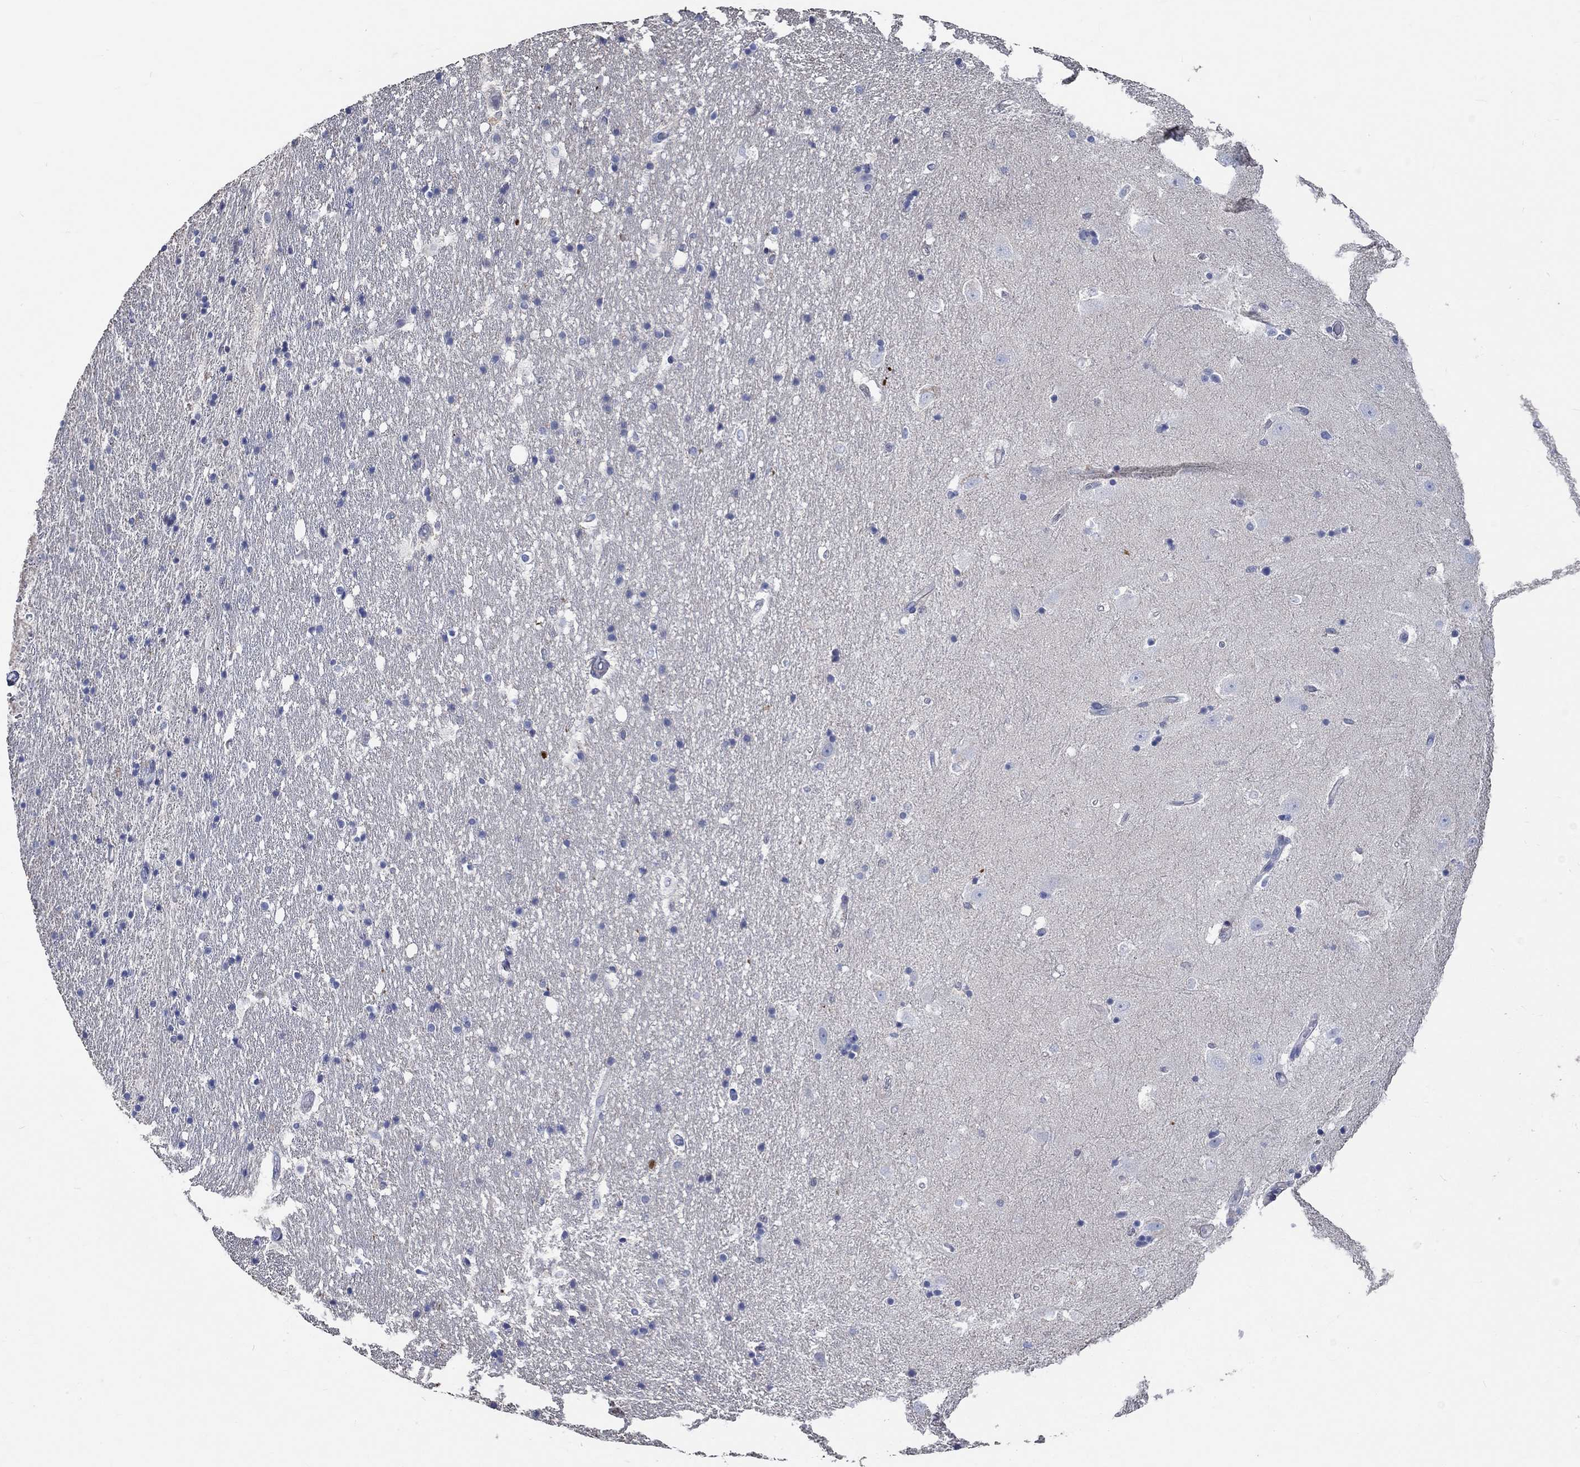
{"staining": {"intensity": "negative", "quantity": "none", "location": "none"}, "tissue": "hippocampus", "cell_type": "Glial cells", "image_type": "normal", "snomed": [{"axis": "morphology", "description": "Normal tissue, NOS"}, {"axis": "topography", "description": "Hippocampus"}], "caption": "Immunohistochemistry of unremarkable hippocampus displays no expression in glial cells.", "gene": "TNFAIP8L3", "patient": {"sex": "male", "age": 49}}